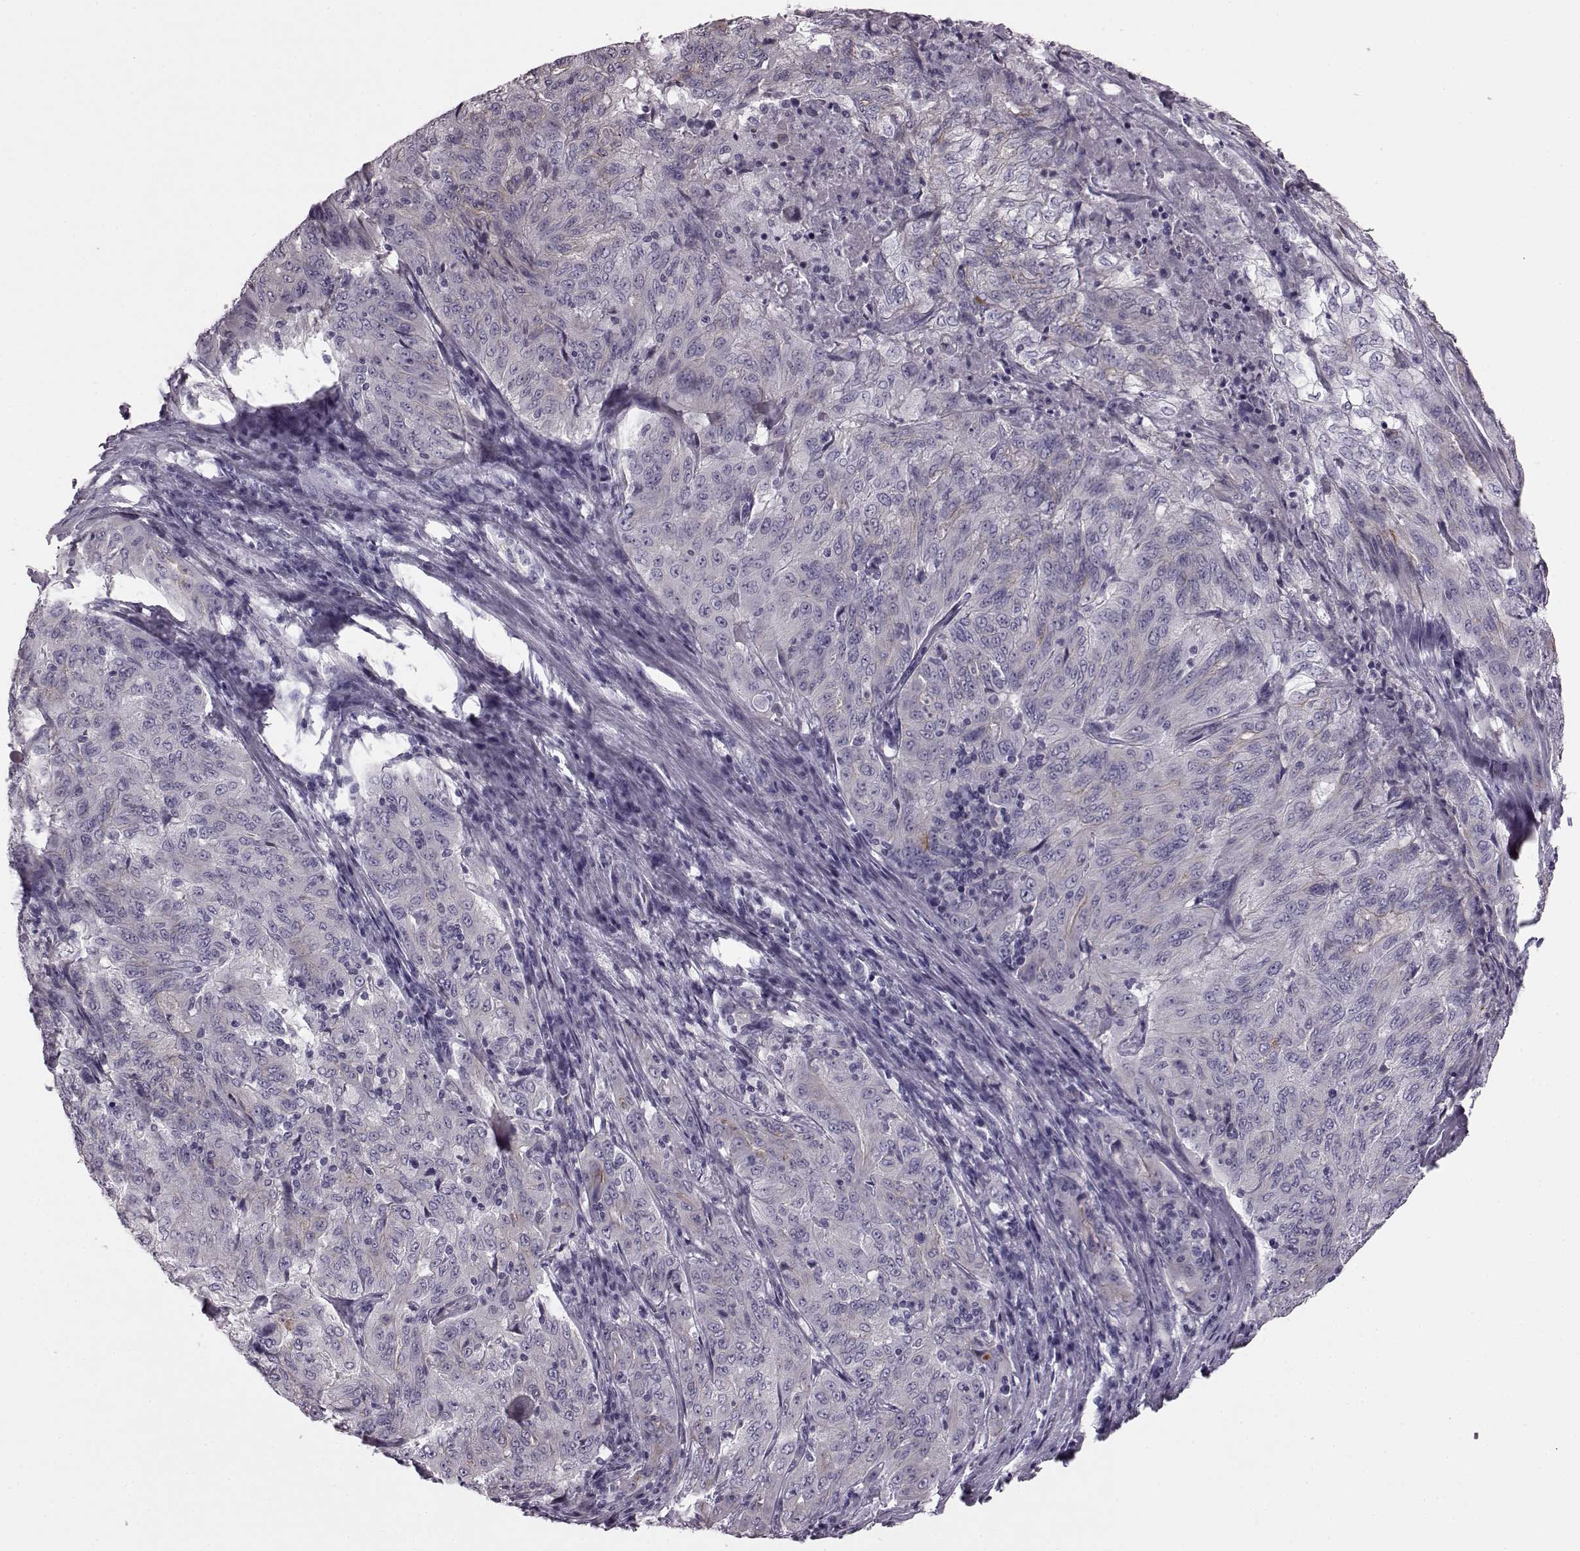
{"staining": {"intensity": "negative", "quantity": "none", "location": "none"}, "tissue": "pancreatic cancer", "cell_type": "Tumor cells", "image_type": "cancer", "snomed": [{"axis": "morphology", "description": "Adenocarcinoma, NOS"}, {"axis": "topography", "description": "Pancreas"}], "caption": "Immunohistochemistry (IHC) photomicrograph of pancreatic cancer stained for a protein (brown), which reveals no expression in tumor cells.", "gene": "SNTG1", "patient": {"sex": "male", "age": 63}}